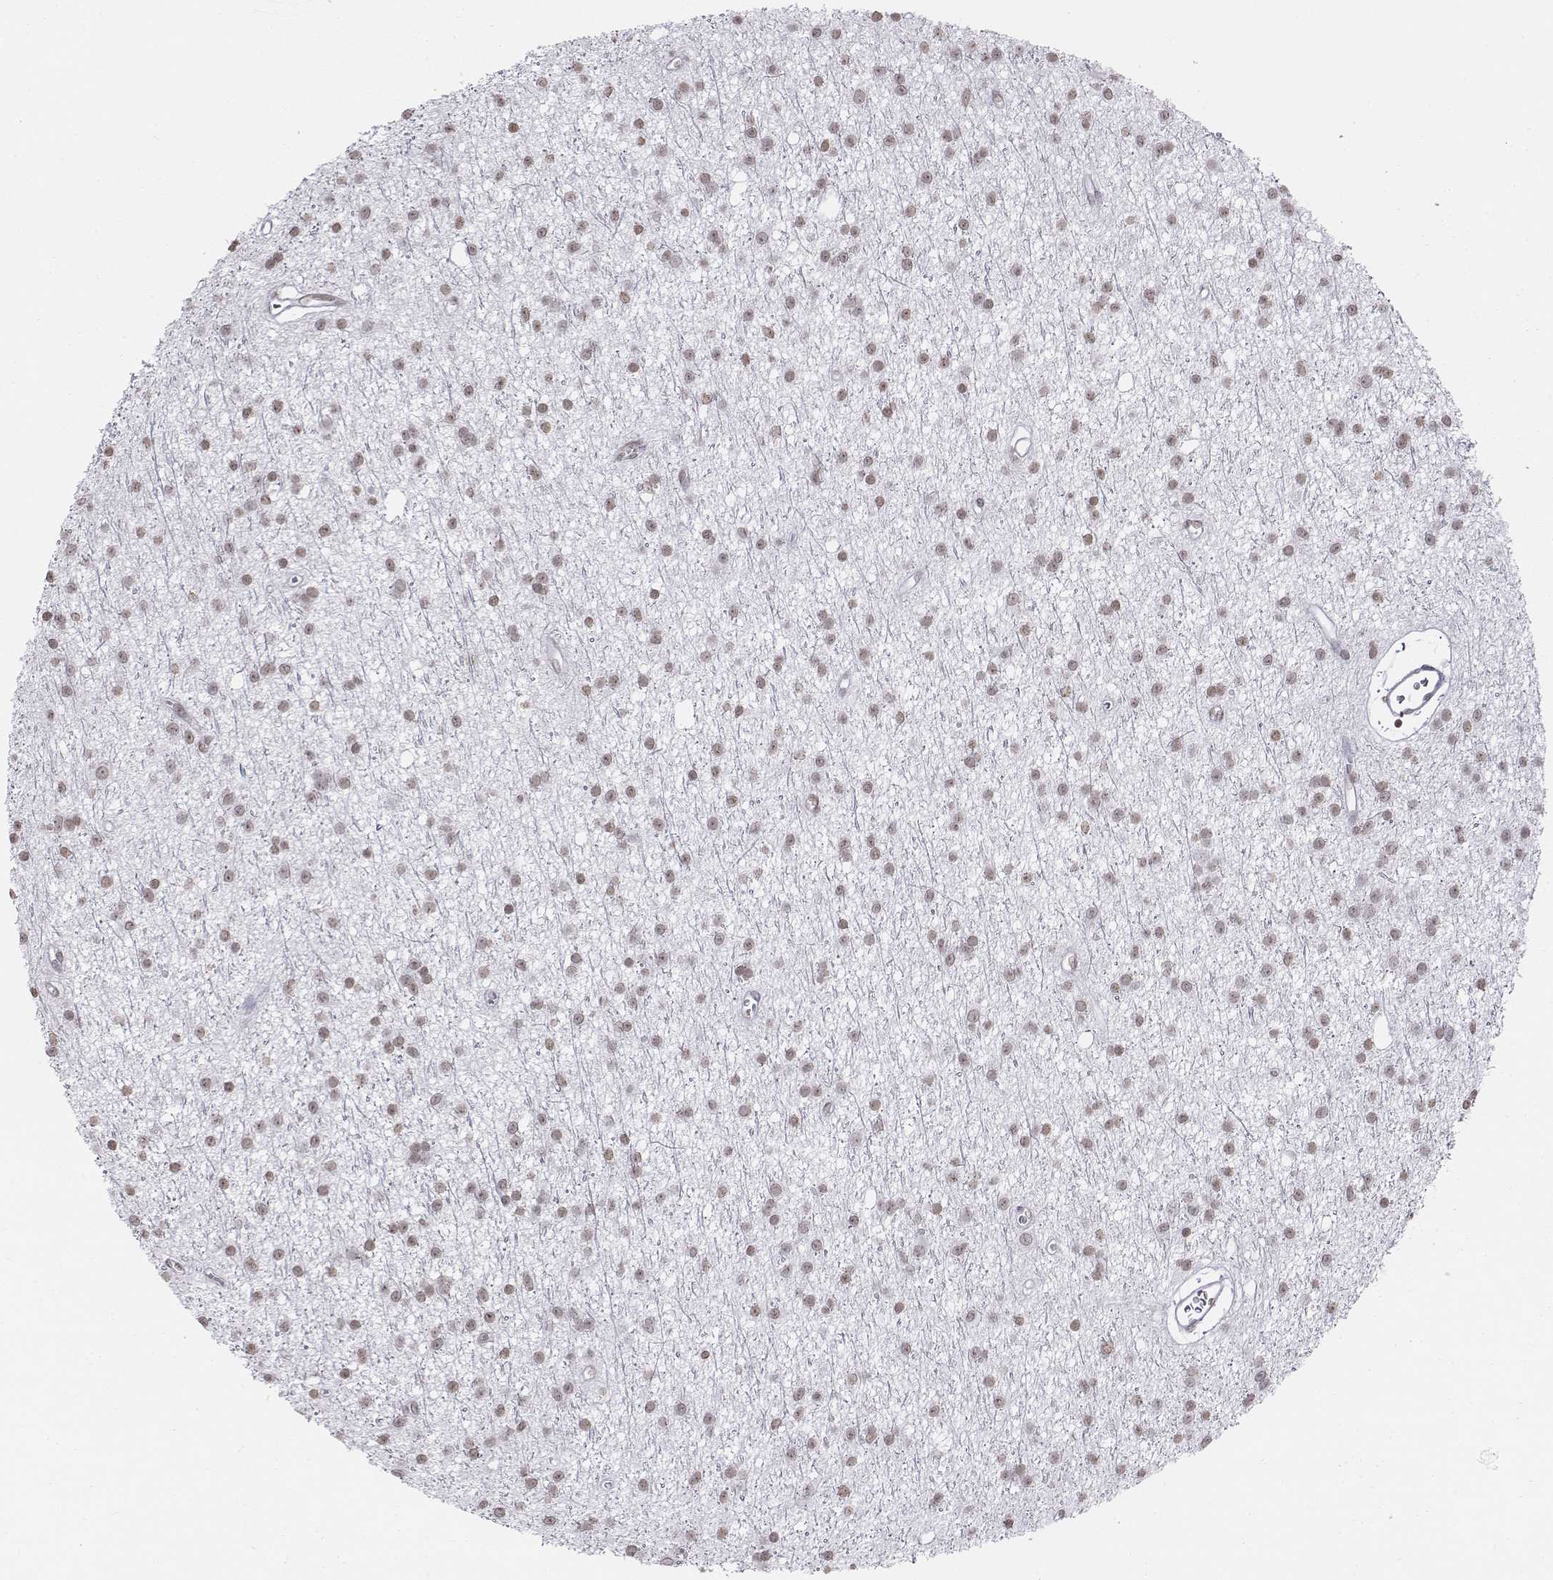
{"staining": {"intensity": "moderate", "quantity": "<25%", "location": "nuclear"}, "tissue": "glioma", "cell_type": "Tumor cells", "image_type": "cancer", "snomed": [{"axis": "morphology", "description": "Glioma, malignant, Low grade"}, {"axis": "topography", "description": "Brain"}], "caption": "A histopathology image of glioma stained for a protein demonstrates moderate nuclear brown staining in tumor cells.", "gene": "BARHL1", "patient": {"sex": "male", "age": 27}}